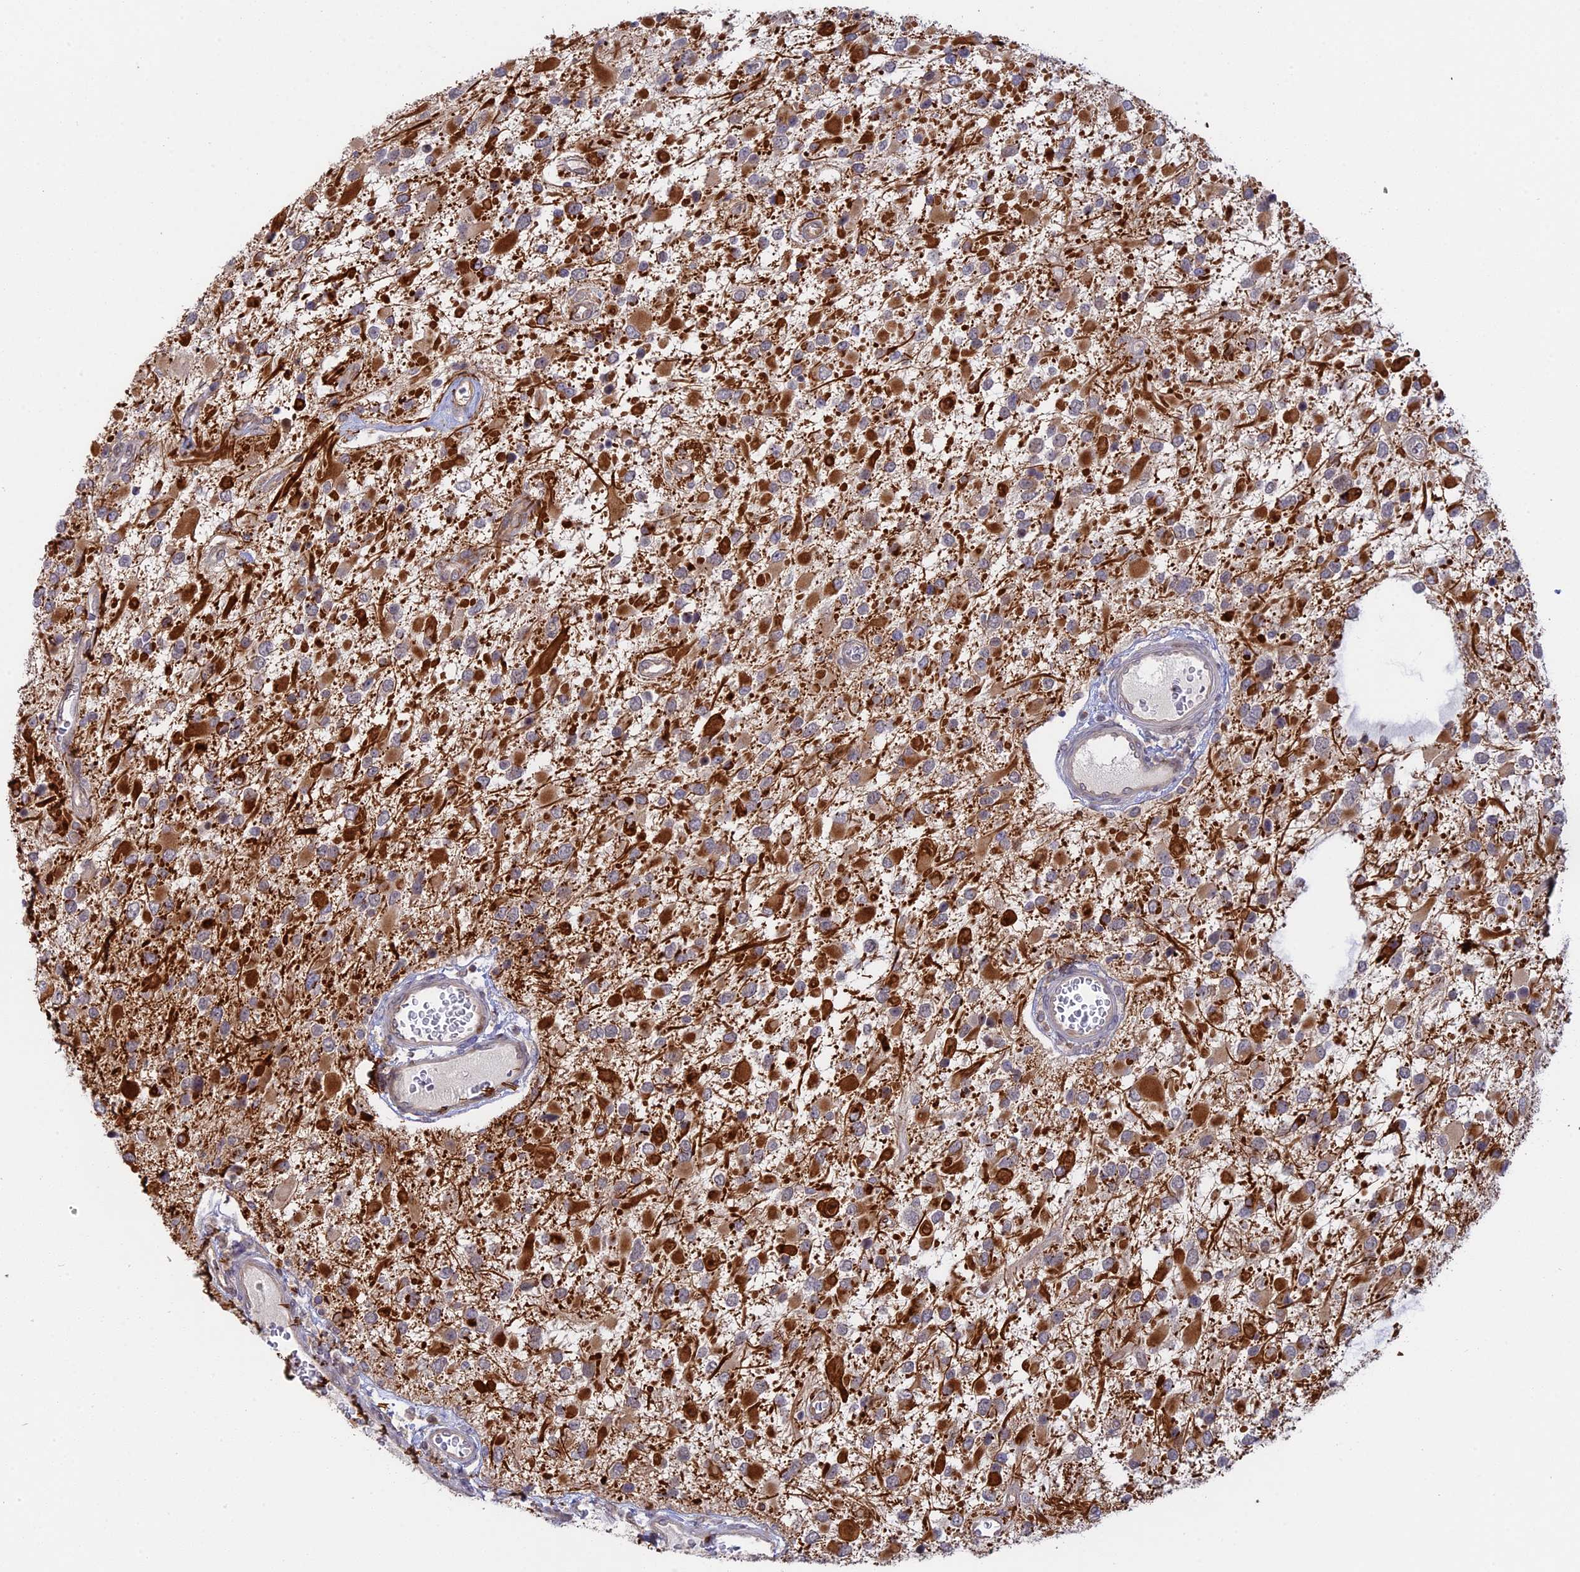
{"staining": {"intensity": "strong", "quantity": "25%-75%", "location": "cytoplasmic/membranous"}, "tissue": "glioma", "cell_type": "Tumor cells", "image_type": "cancer", "snomed": [{"axis": "morphology", "description": "Glioma, malignant, High grade"}, {"axis": "topography", "description": "Brain"}], "caption": "Approximately 25%-75% of tumor cells in malignant glioma (high-grade) display strong cytoplasmic/membranous protein staining as visualized by brown immunohistochemical staining.", "gene": "GSKIP", "patient": {"sex": "male", "age": 53}}